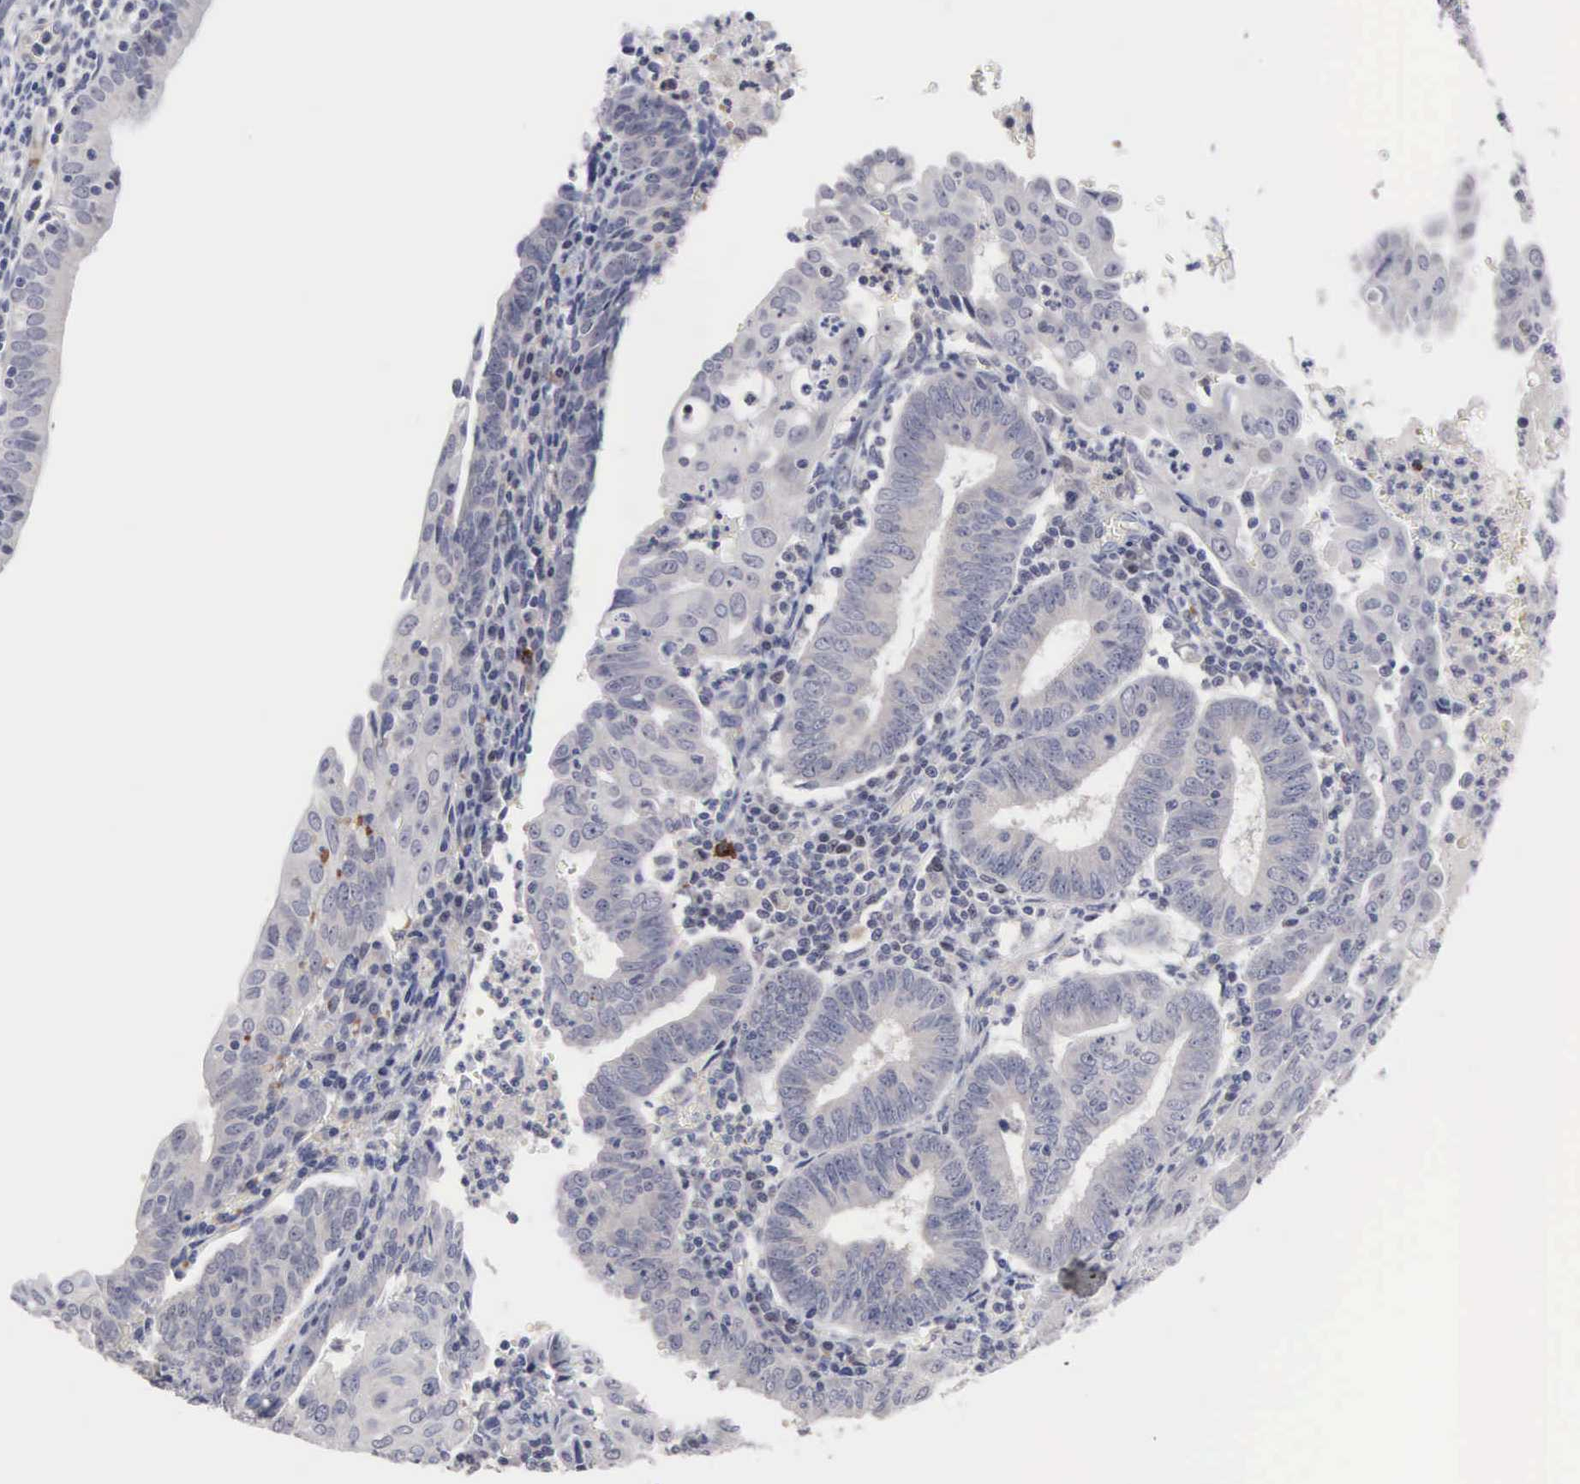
{"staining": {"intensity": "negative", "quantity": "none", "location": "none"}, "tissue": "endometrial cancer", "cell_type": "Tumor cells", "image_type": "cancer", "snomed": [{"axis": "morphology", "description": "Adenocarcinoma, NOS"}, {"axis": "topography", "description": "Endometrium"}], "caption": "The immunohistochemistry (IHC) micrograph has no significant positivity in tumor cells of endometrial cancer (adenocarcinoma) tissue.", "gene": "ACOT4", "patient": {"sex": "female", "age": 60}}